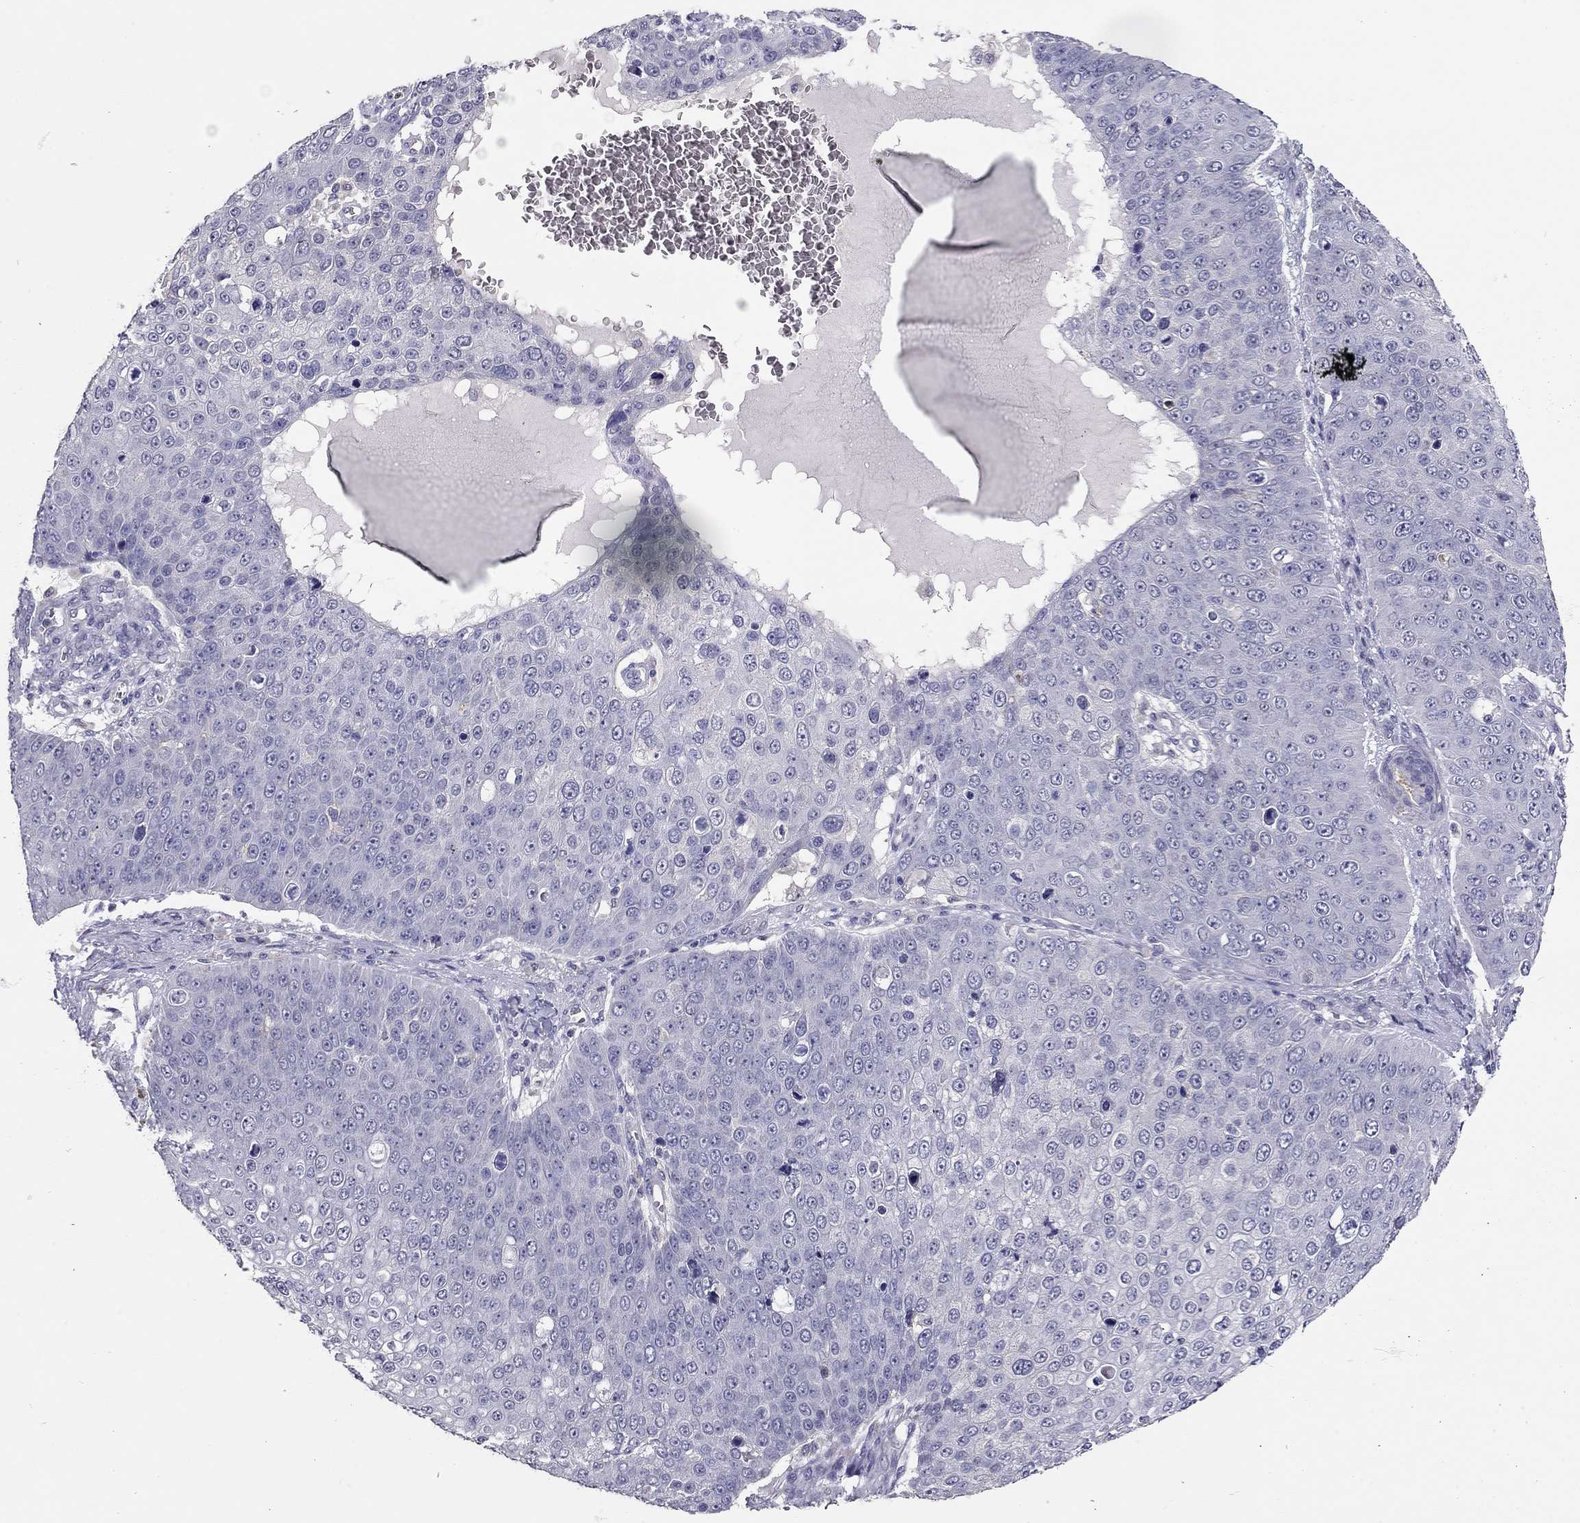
{"staining": {"intensity": "negative", "quantity": "none", "location": "none"}, "tissue": "skin cancer", "cell_type": "Tumor cells", "image_type": "cancer", "snomed": [{"axis": "morphology", "description": "Squamous cell carcinoma, NOS"}, {"axis": "topography", "description": "Skin"}], "caption": "DAB (3,3'-diaminobenzidine) immunohistochemical staining of skin cancer (squamous cell carcinoma) reveals no significant expression in tumor cells. The staining is performed using DAB (3,3'-diaminobenzidine) brown chromogen with nuclei counter-stained in using hematoxylin.", "gene": "SCARB1", "patient": {"sex": "male", "age": 71}}